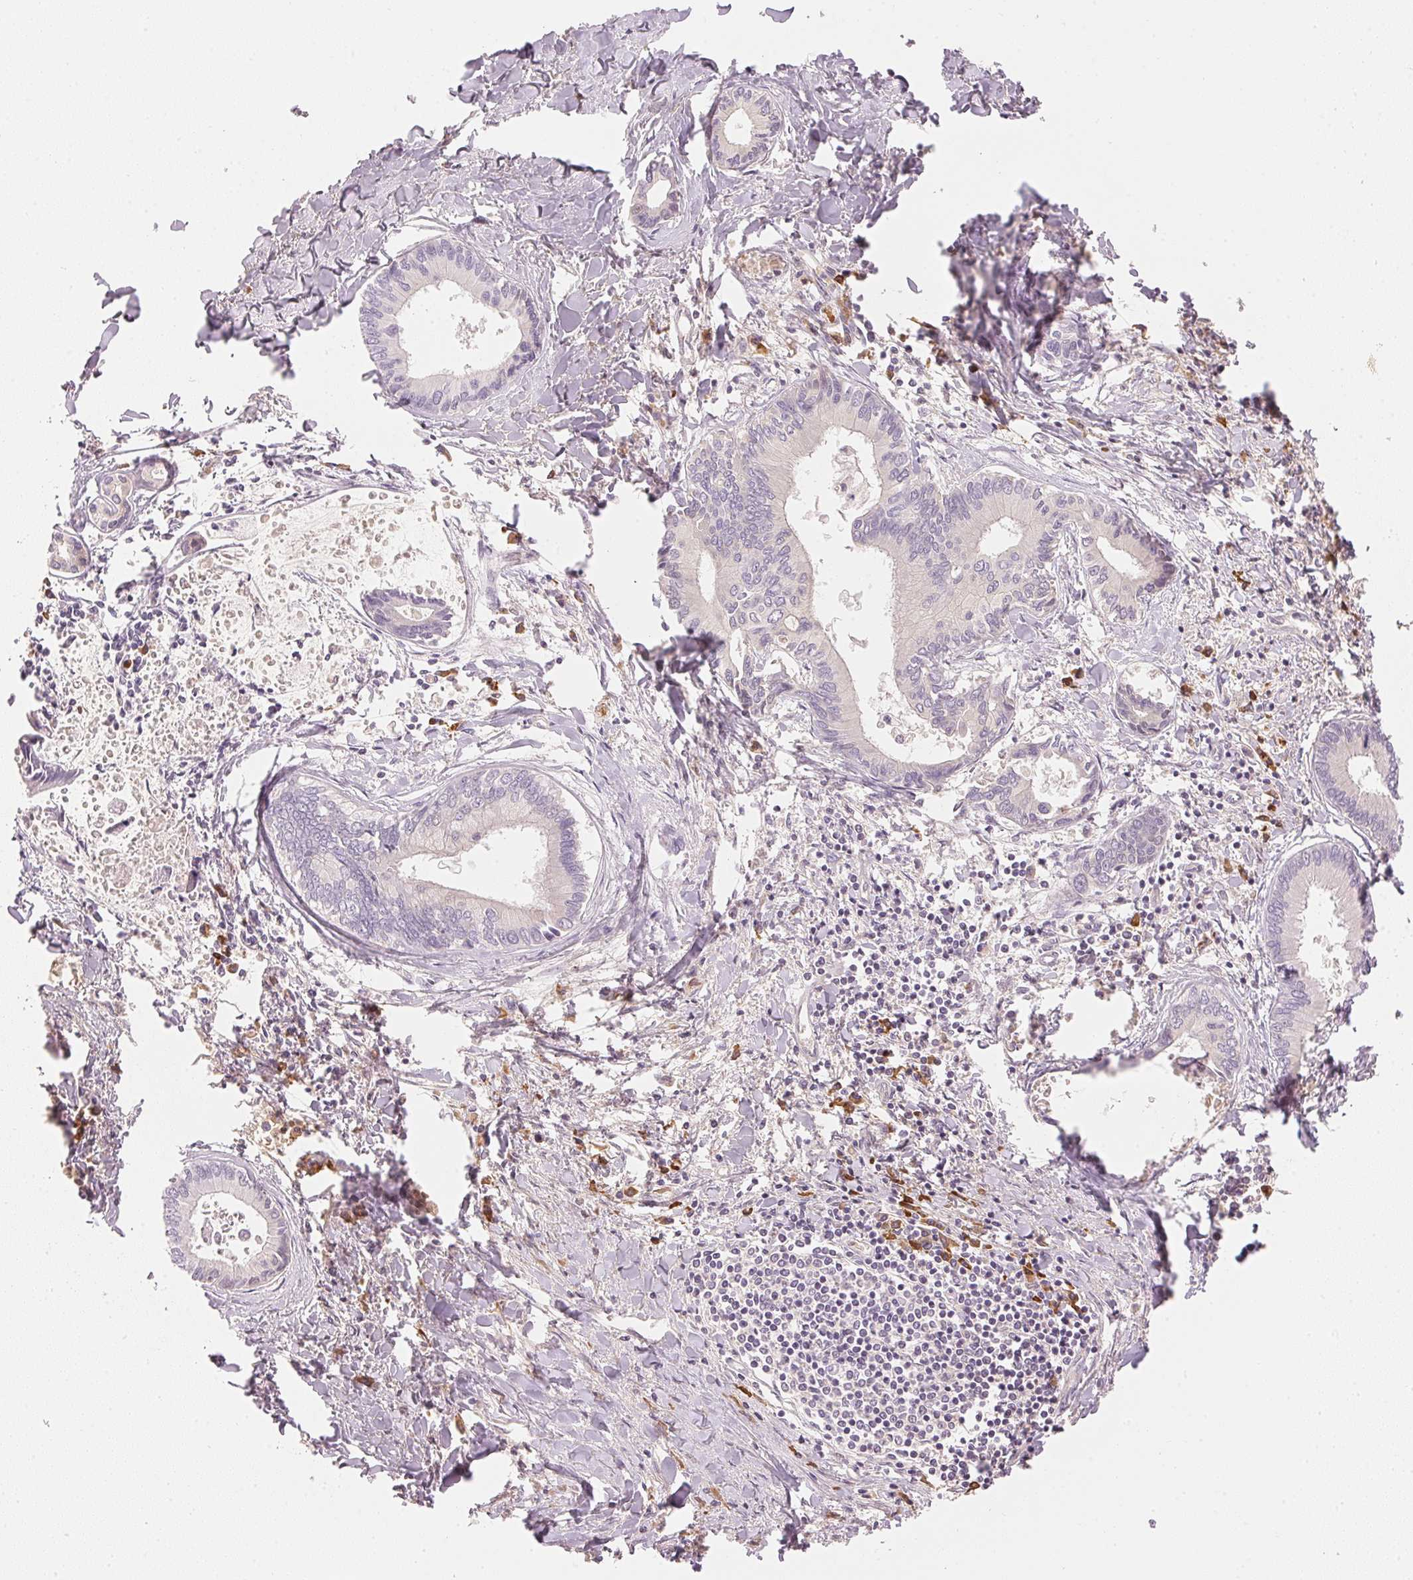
{"staining": {"intensity": "negative", "quantity": "none", "location": "none"}, "tissue": "liver cancer", "cell_type": "Tumor cells", "image_type": "cancer", "snomed": [{"axis": "morphology", "description": "Cholangiocarcinoma"}, {"axis": "topography", "description": "Liver"}], "caption": "IHC of liver cholangiocarcinoma demonstrates no expression in tumor cells.", "gene": "RMDN2", "patient": {"sex": "male", "age": 66}}